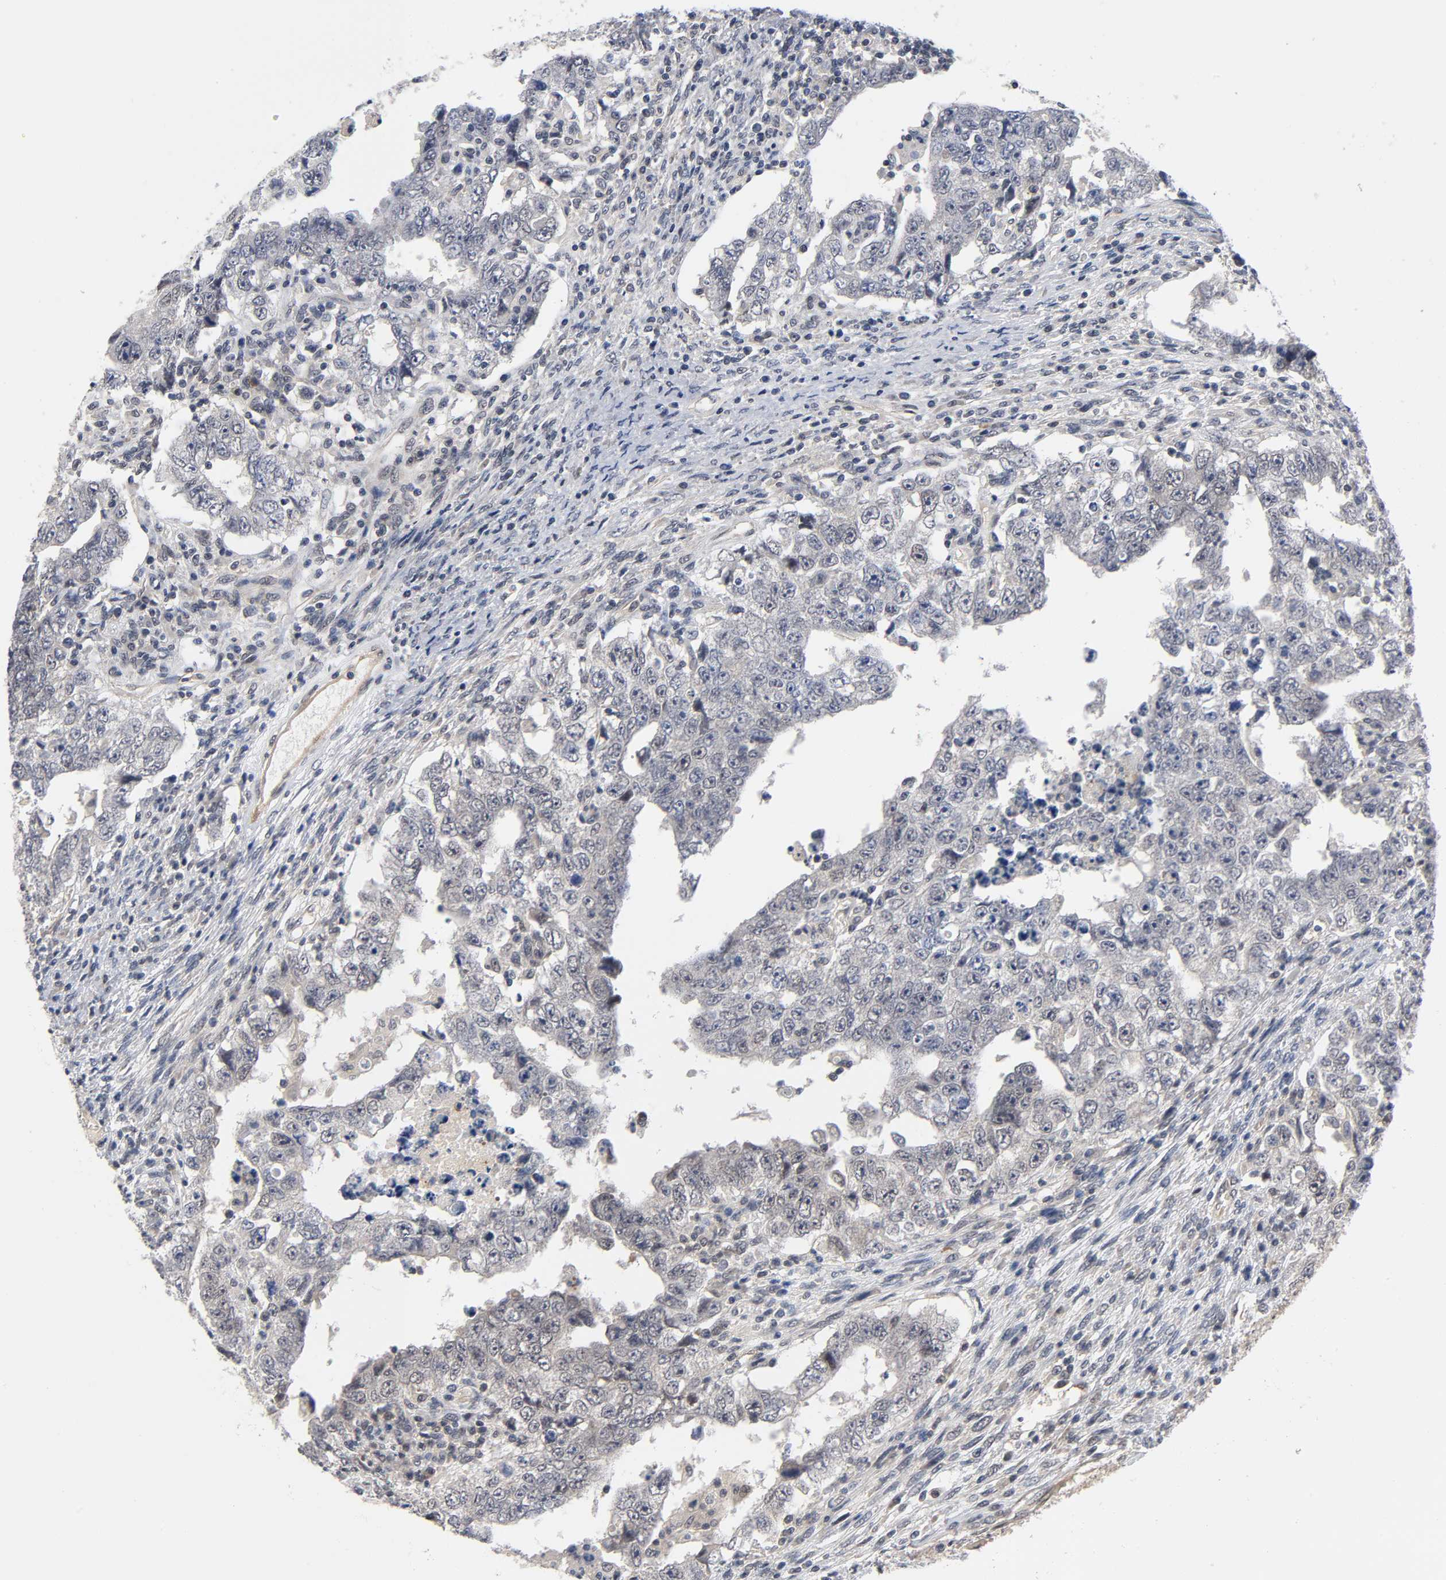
{"staining": {"intensity": "weak", "quantity": "<25%", "location": "cytoplasmic/membranous"}, "tissue": "testis cancer", "cell_type": "Tumor cells", "image_type": "cancer", "snomed": [{"axis": "morphology", "description": "Carcinoma, Embryonal, NOS"}, {"axis": "topography", "description": "Testis"}], "caption": "Protein analysis of testis embryonal carcinoma displays no significant staining in tumor cells.", "gene": "PRKAB1", "patient": {"sex": "male", "age": 26}}